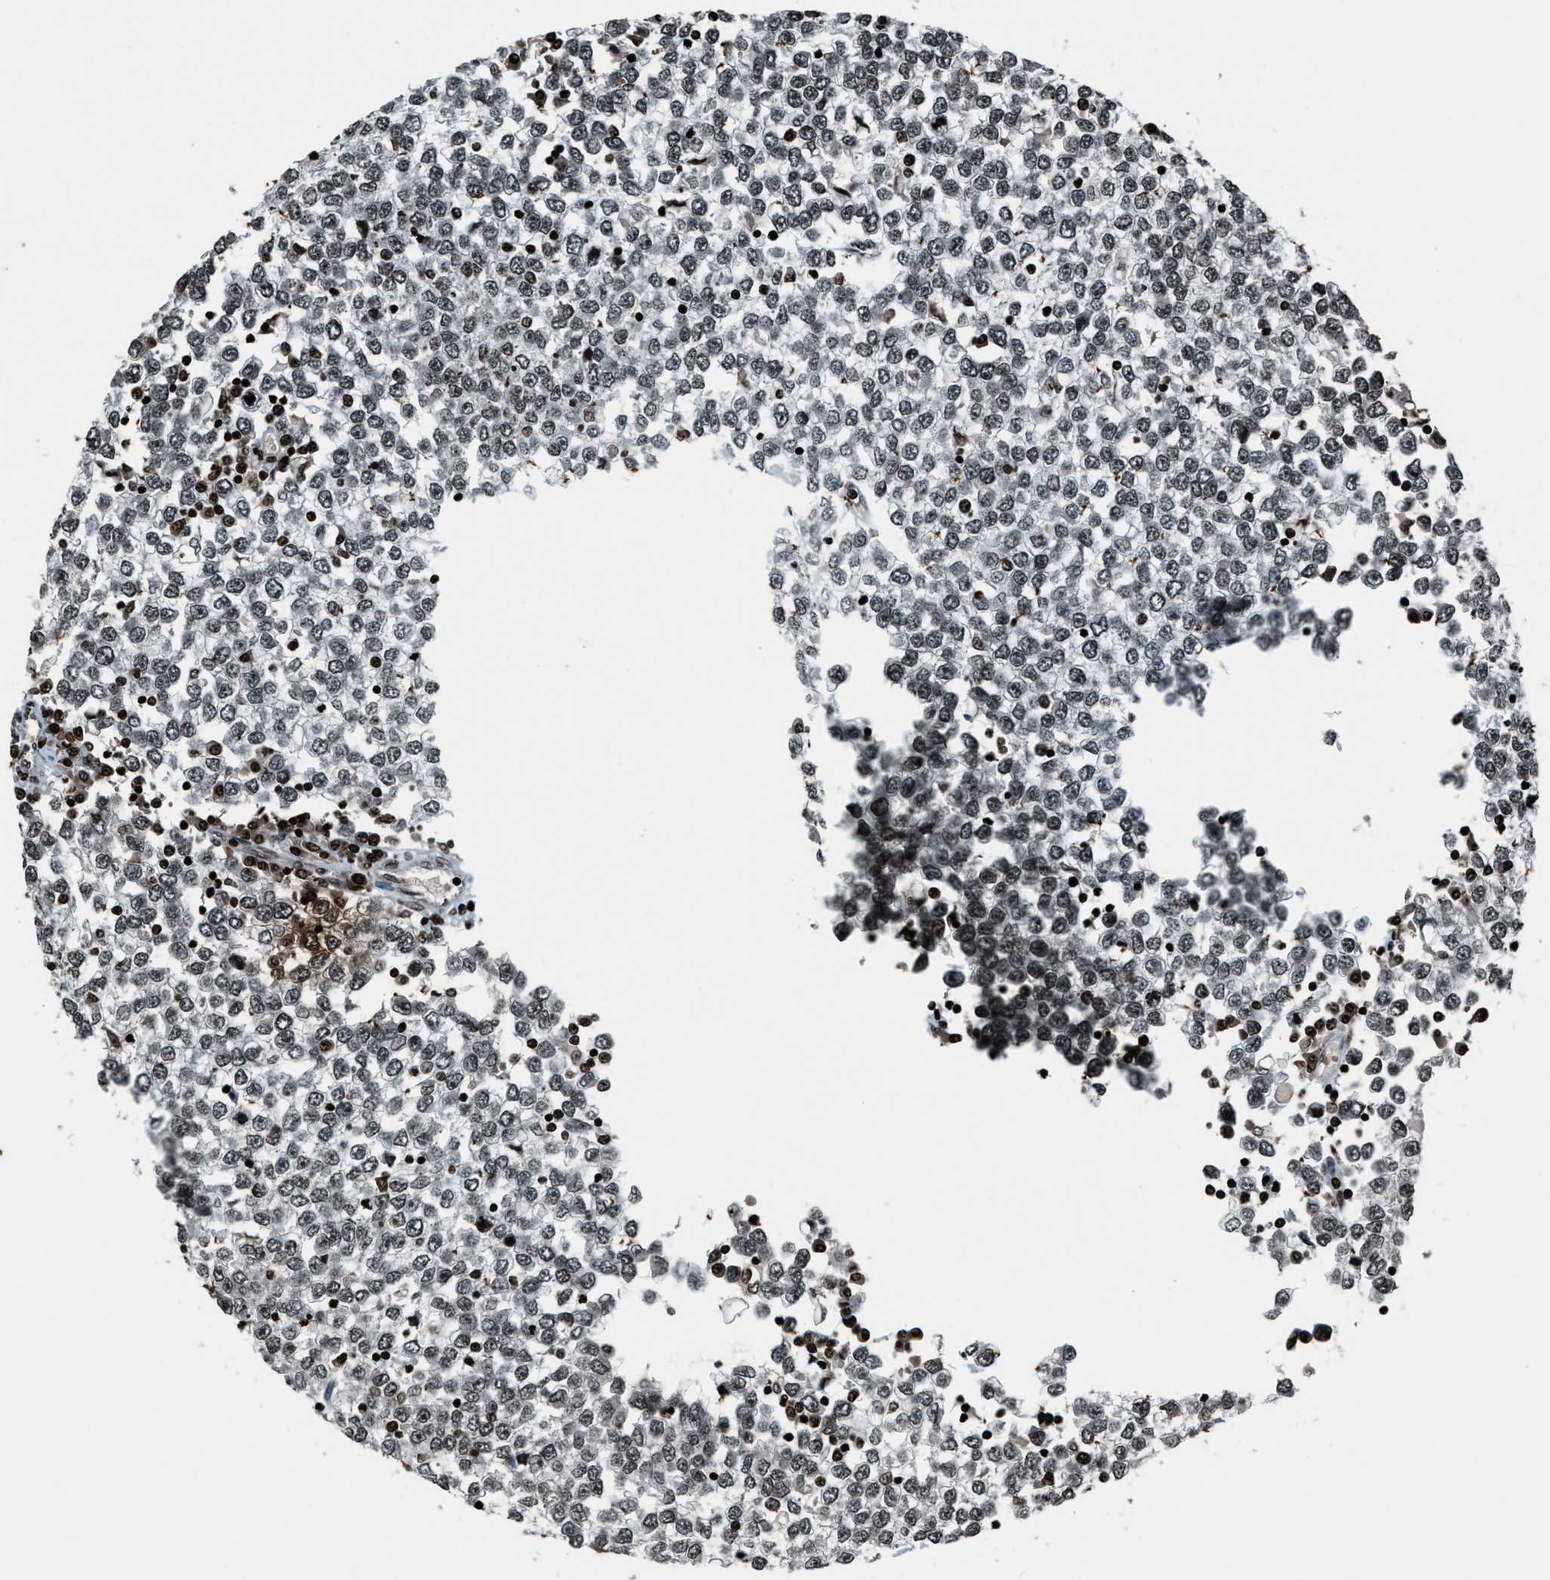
{"staining": {"intensity": "weak", "quantity": ">75%", "location": "nuclear"}, "tissue": "testis cancer", "cell_type": "Tumor cells", "image_type": "cancer", "snomed": [{"axis": "morphology", "description": "Seminoma, NOS"}, {"axis": "topography", "description": "Testis"}], "caption": "Approximately >75% of tumor cells in human seminoma (testis) demonstrate weak nuclear protein positivity as visualized by brown immunohistochemical staining.", "gene": "H4C1", "patient": {"sex": "male", "age": 65}}